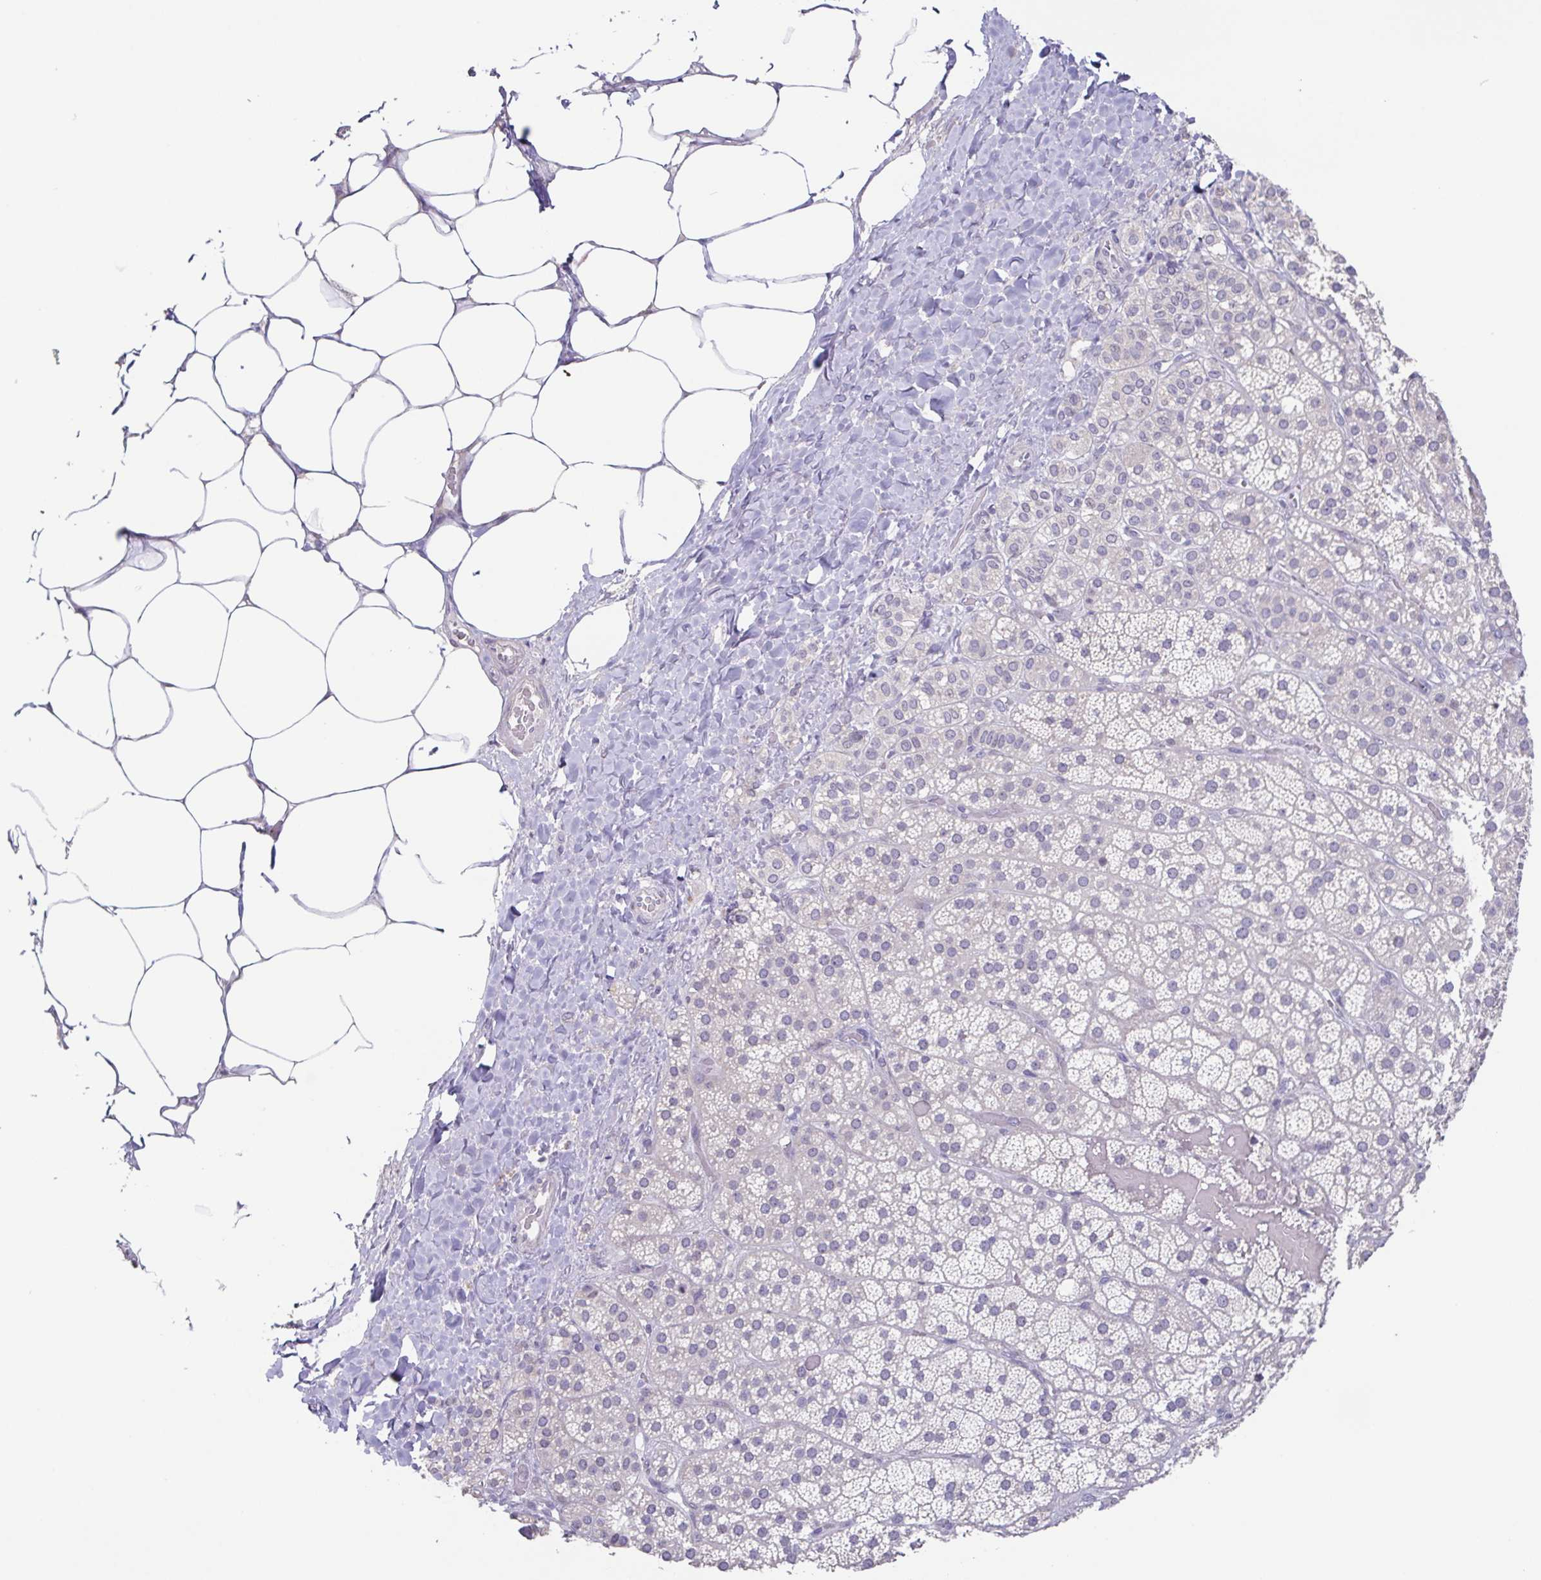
{"staining": {"intensity": "weak", "quantity": "25%-75%", "location": "cytoplasmic/membranous"}, "tissue": "adrenal gland", "cell_type": "Glandular cells", "image_type": "normal", "snomed": [{"axis": "morphology", "description": "Normal tissue, NOS"}, {"axis": "topography", "description": "Adrenal gland"}], "caption": "DAB (3,3'-diaminobenzidine) immunohistochemical staining of benign human adrenal gland reveals weak cytoplasmic/membranous protein expression in about 25%-75% of glandular cells.", "gene": "GHRL", "patient": {"sex": "male", "age": 57}}